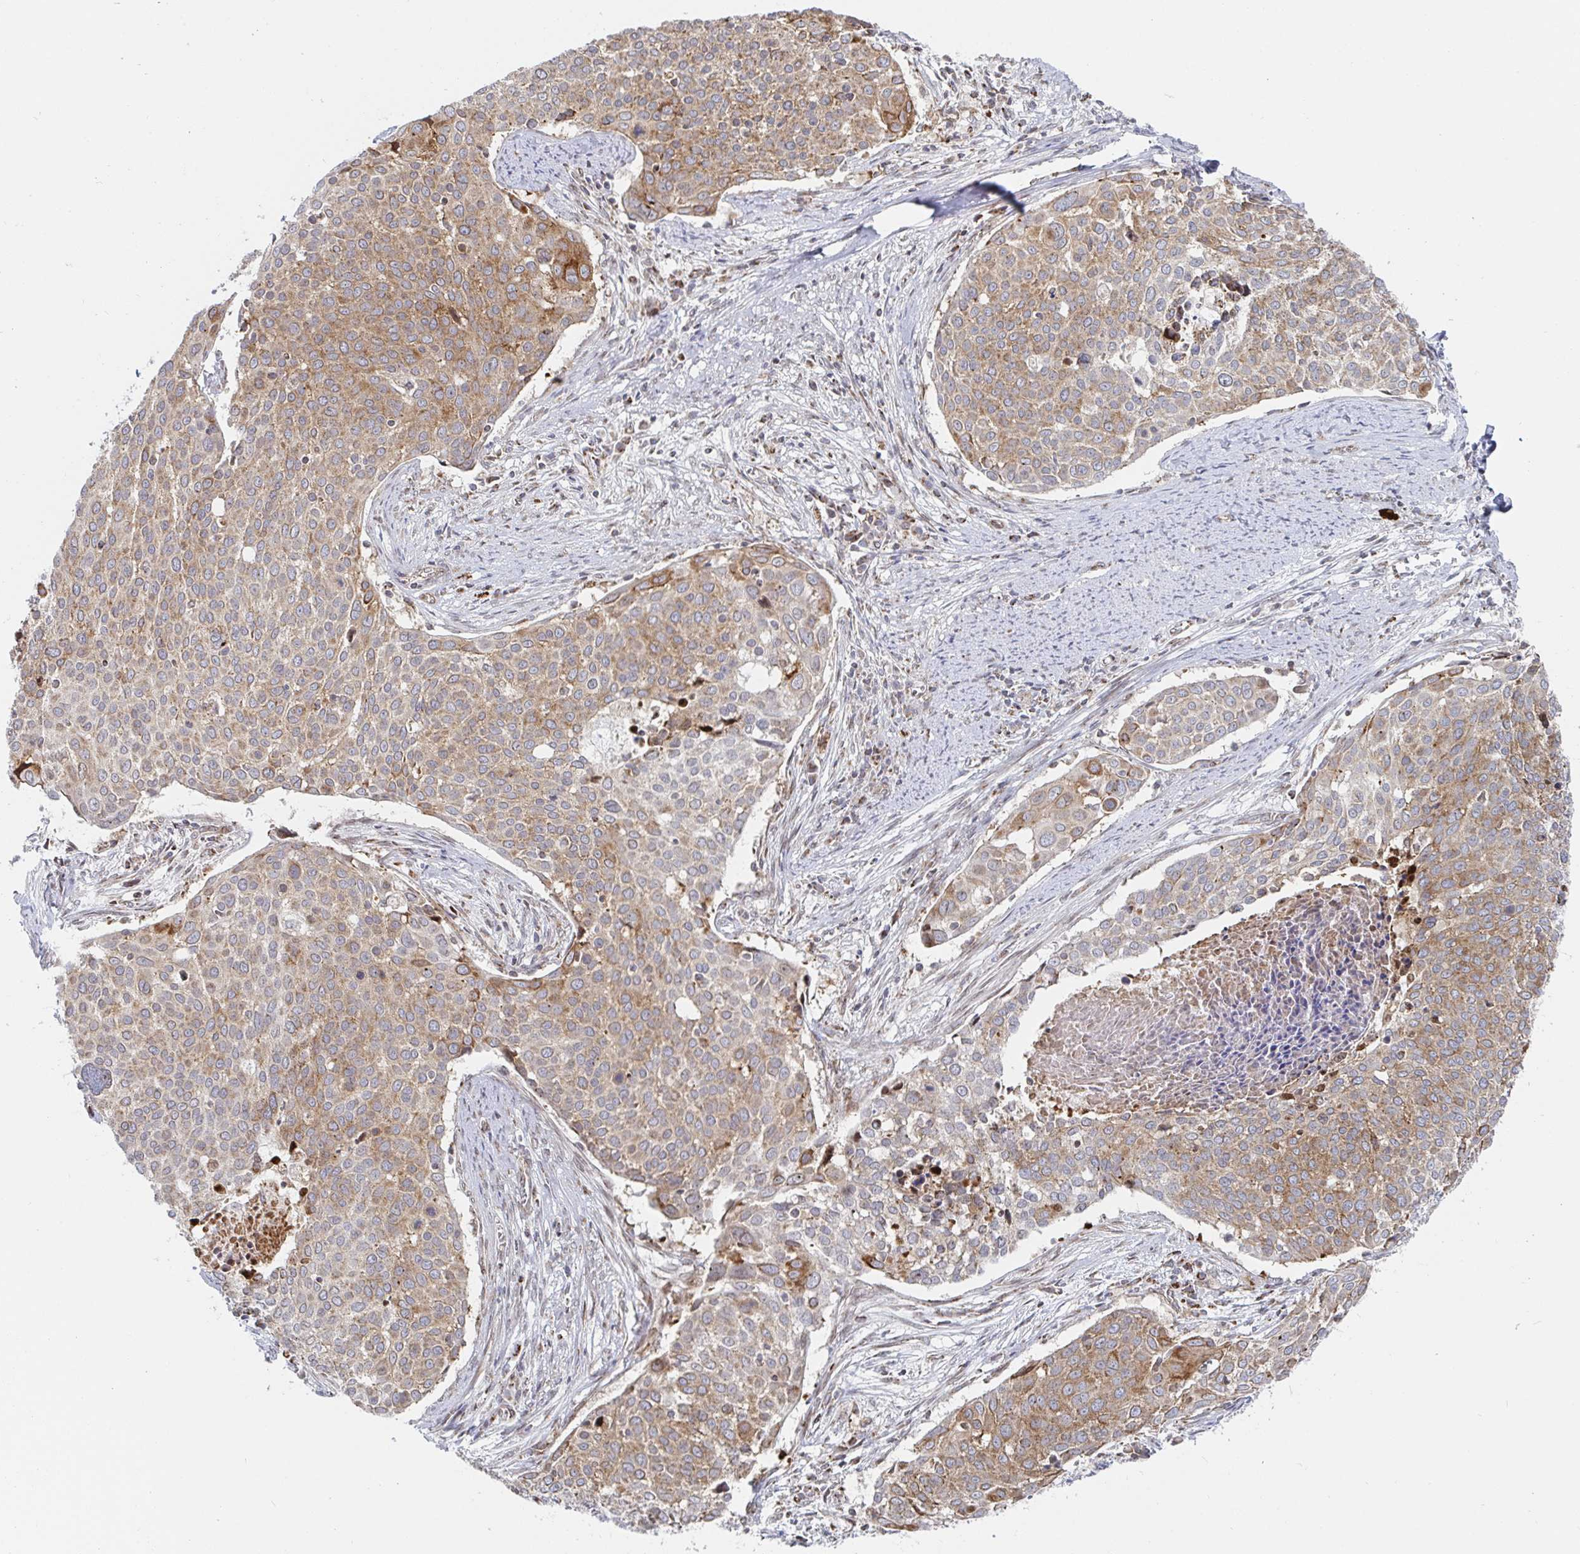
{"staining": {"intensity": "moderate", "quantity": ">75%", "location": "cytoplasmic/membranous"}, "tissue": "cervical cancer", "cell_type": "Tumor cells", "image_type": "cancer", "snomed": [{"axis": "morphology", "description": "Squamous cell carcinoma, NOS"}, {"axis": "topography", "description": "Cervix"}], "caption": "Protein analysis of squamous cell carcinoma (cervical) tissue demonstrates moderate cytoplasmic/membranous staining in about >75% of tumor cells. (DAB = brown stain, brightfield microscopy at high magnification).", "gene": "STARD8", "patient": {"sex": "female", "age": 39}}